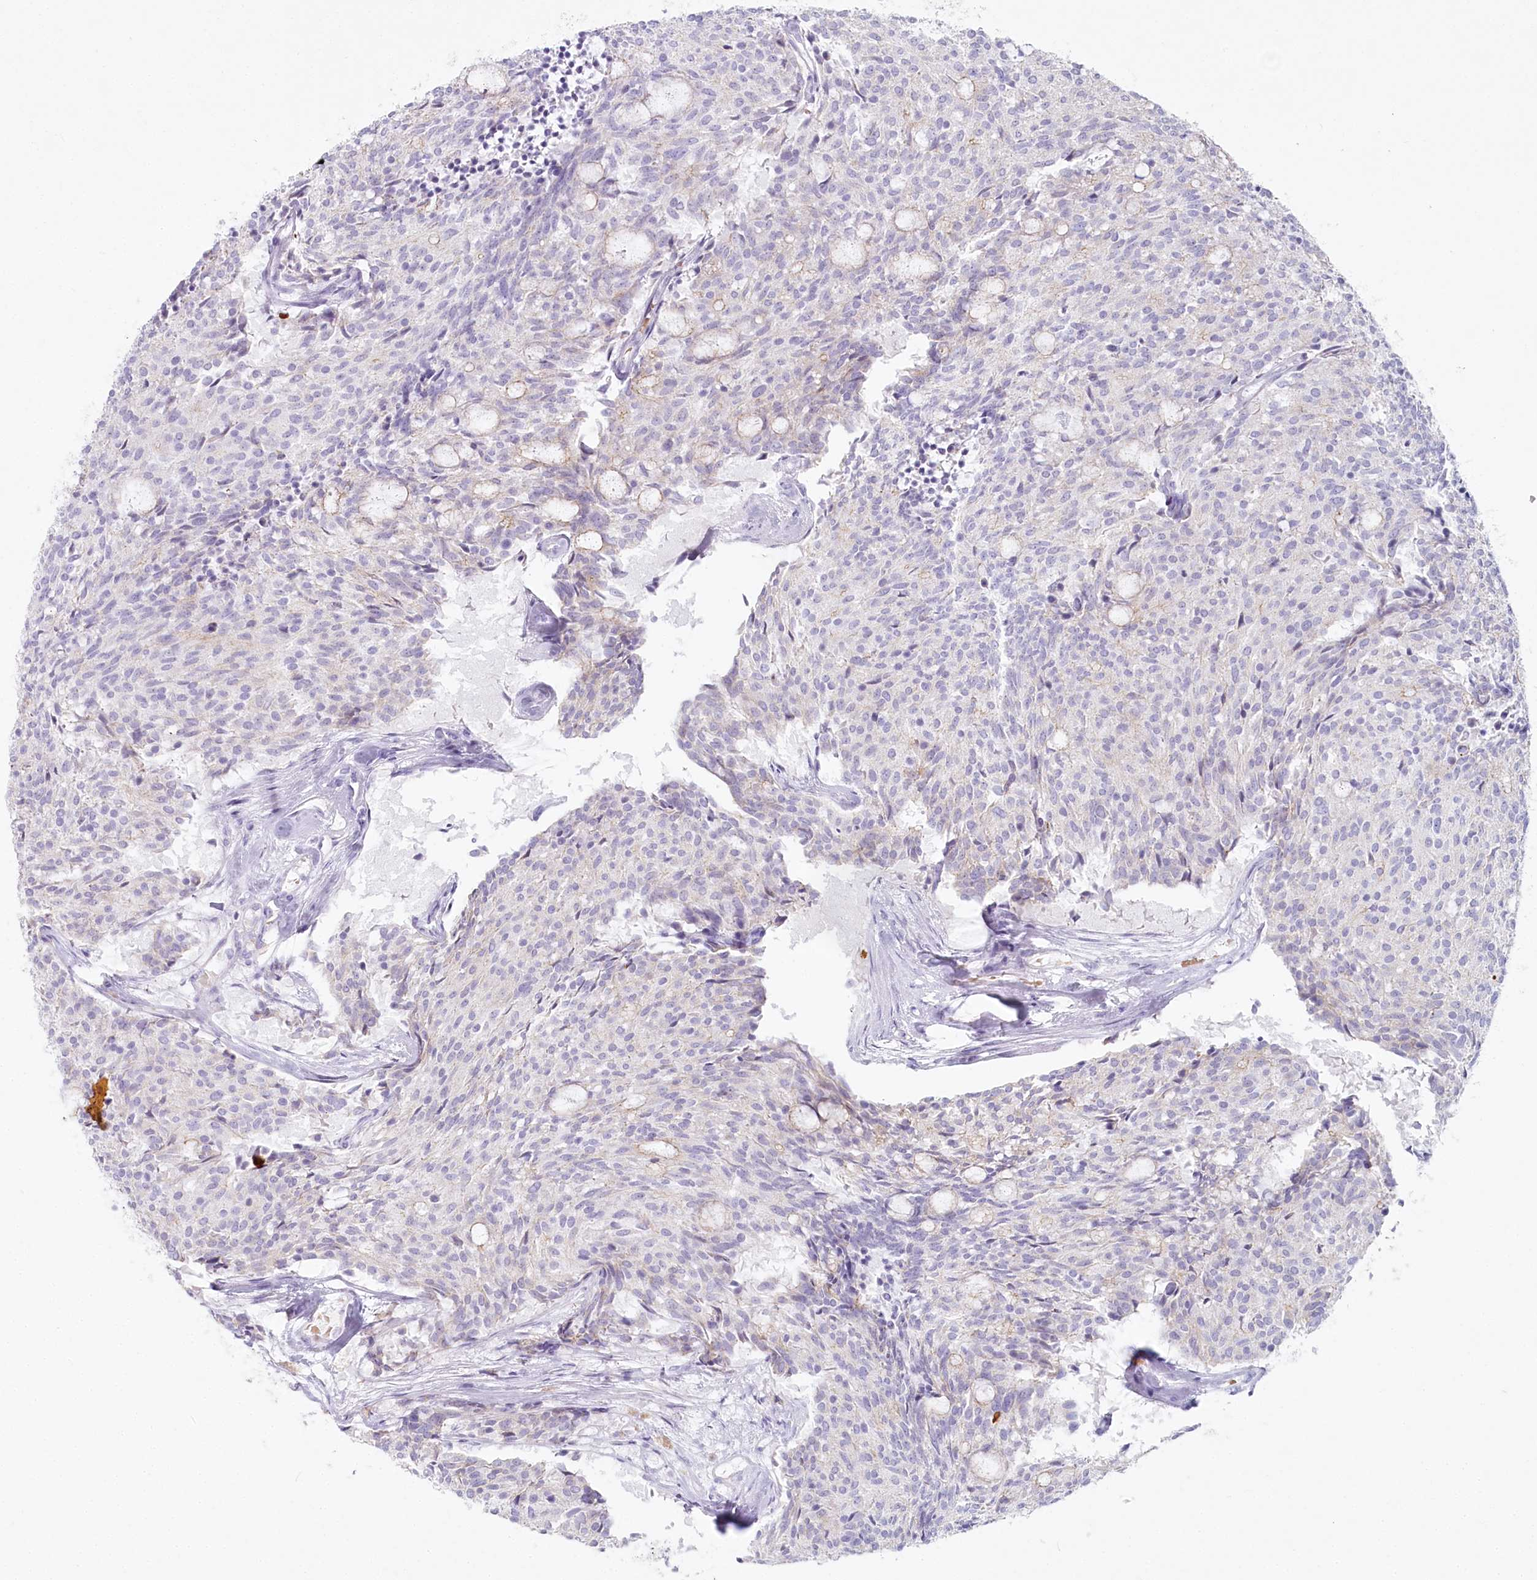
{"staining": {"intensity": "negative", "quantity": "none", "location": "none"}, "tissue": "carcinoid", "cell_type": "Tumor cells", "image_type": "cancer", "snomed": [{"axis": "morphology", "description": "Carcinoid, malignant, NOS"}, {"axis": "topography", "description": "Pancreas"}], "caption": "Photomicrograph shows no protein expression in tumor cells of carcinoid (malignant) tissue.", "gene": "IFIT5", "patient": {"sex": "female", "age": 54}}